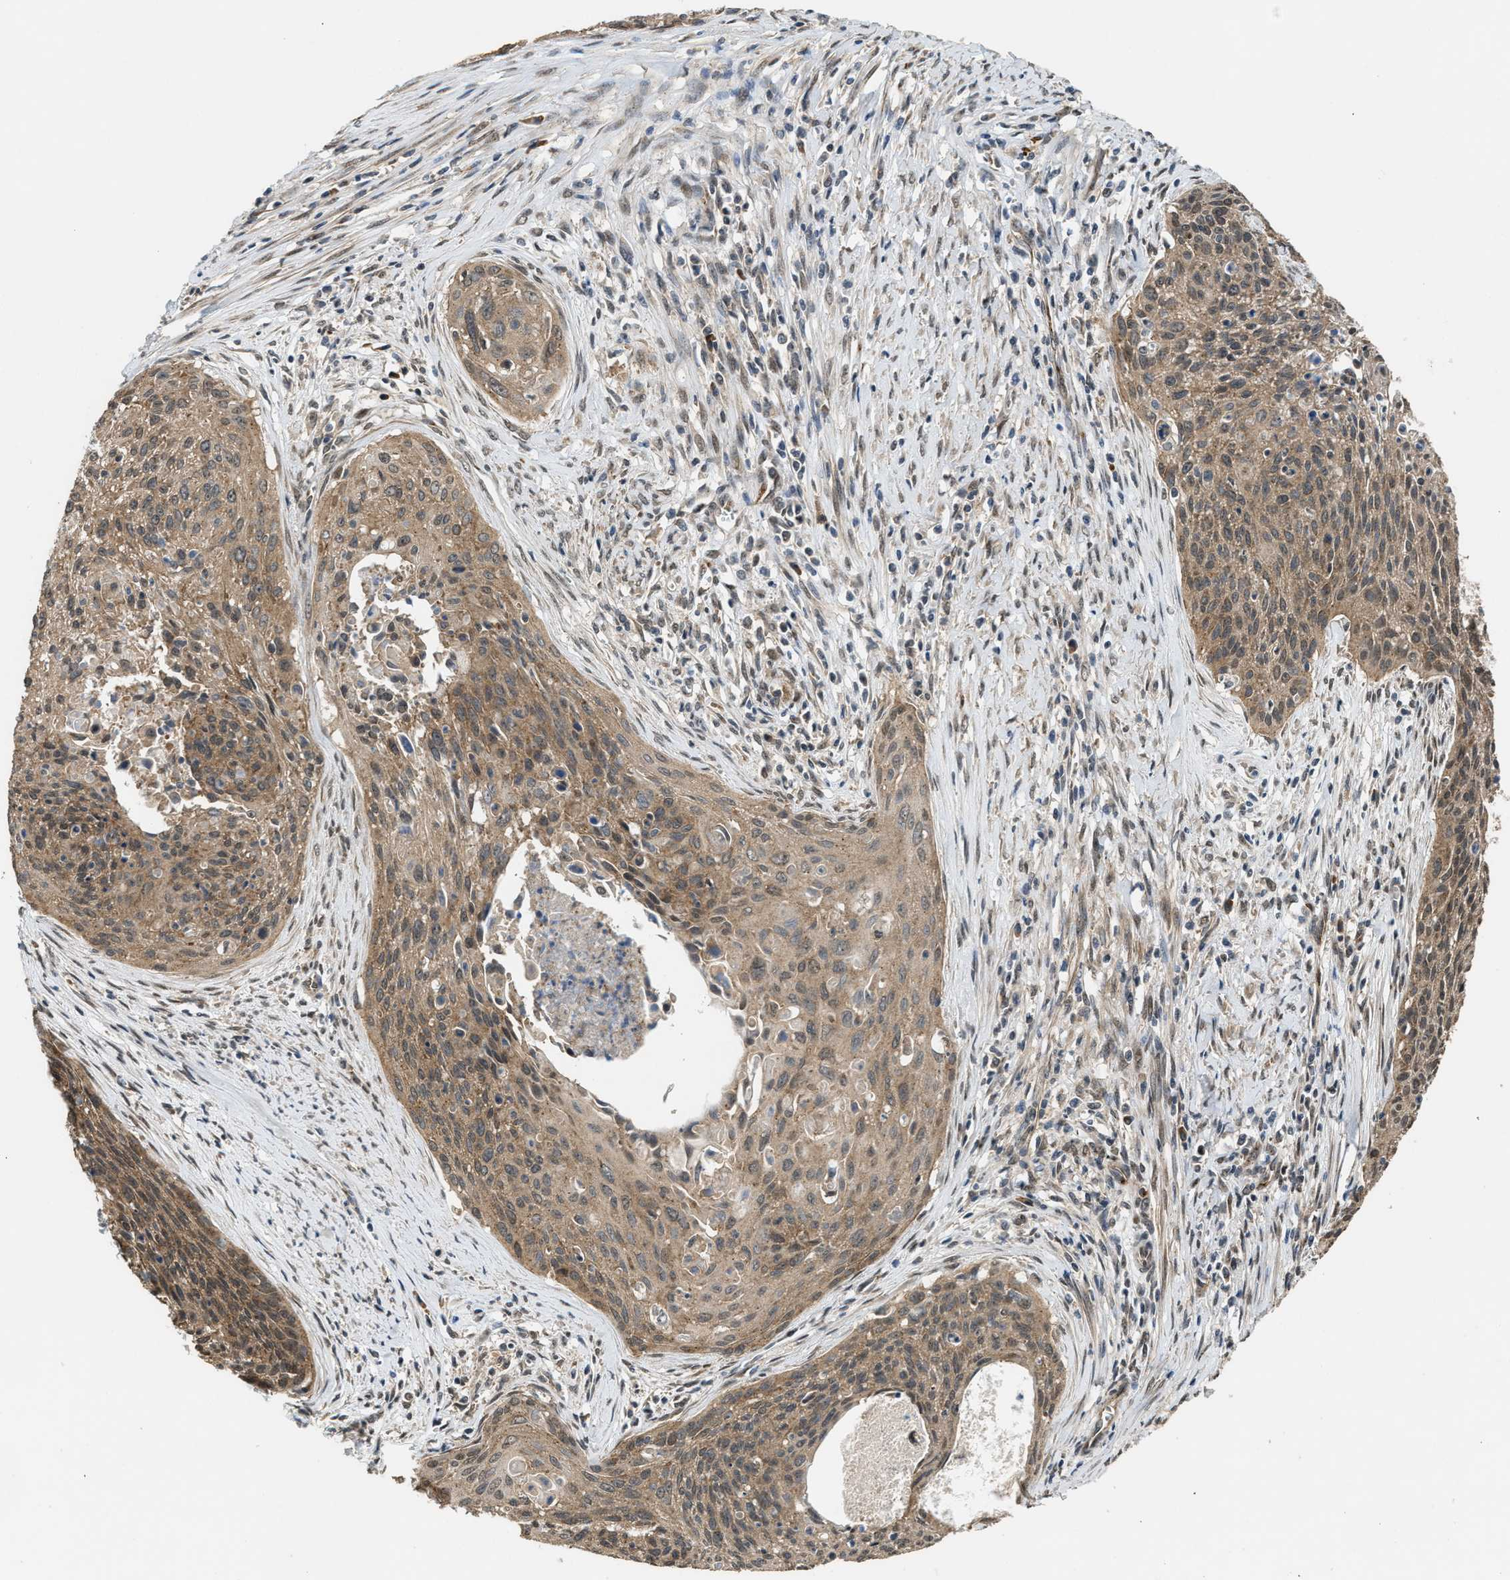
{"staining": {"intensity": "moderate", "quantity": ">75%", "location": "cytoplasmic/membranous"}, "tissue": "cervical cancer", "cell_type": "Tumor cells", "image_type": "cancer", "snomed": [{"axis": "morphology", "description": "Squamous cell carcinoma, NOS"}, {"axis": "topography", "description": "Cervix"}], "caption": "Cervical cancer stained for a protein (brown) exhibits moderate cytoplasmic/membranous positive positivity in about >75% of tumor cells.", "gene": "ARHGEF5", "patient": {"sex": "female", "age": 55}}